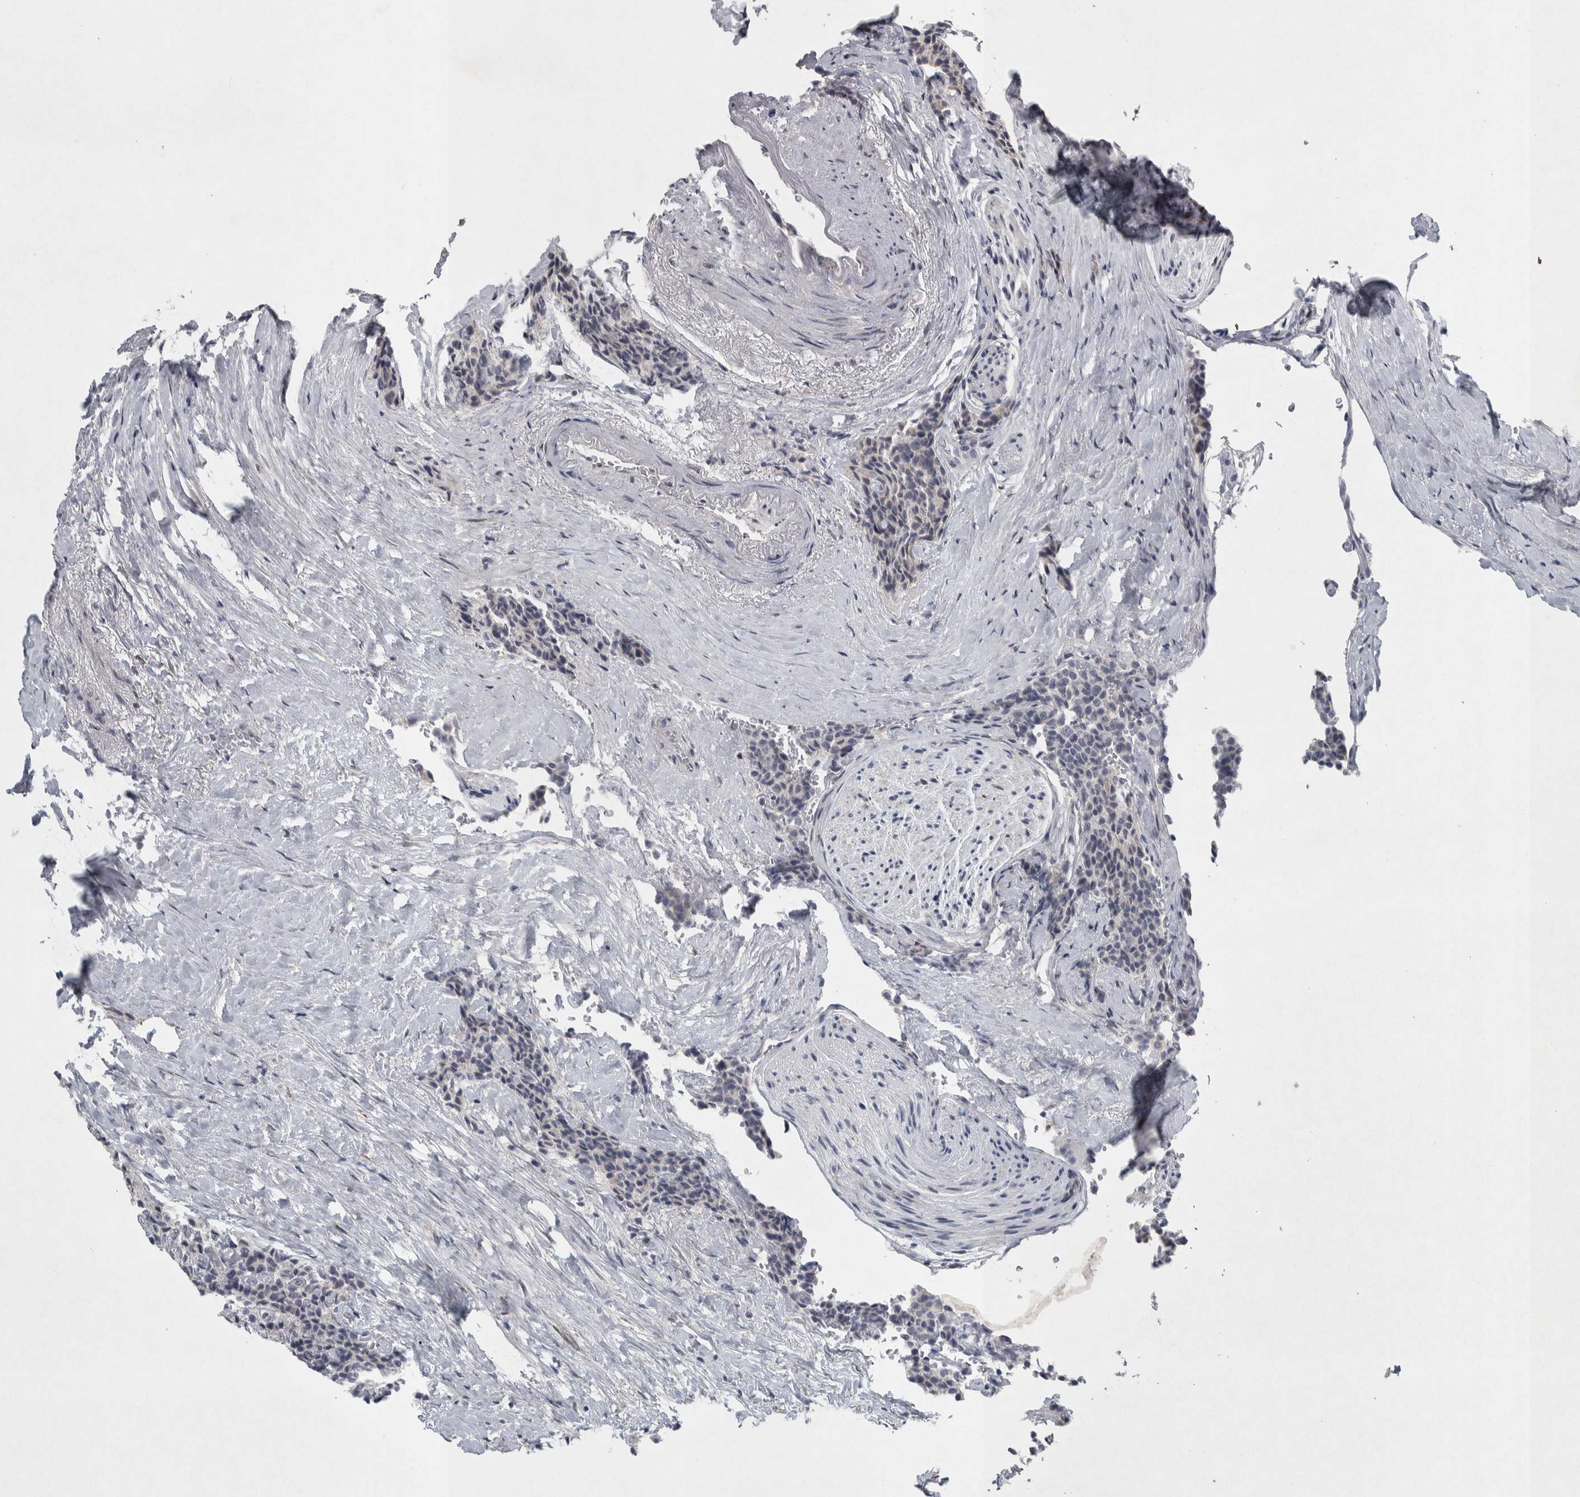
{"staining": {"intensity": "negative", "quantity": "none", "location": "none"}, "tissue": "carcinoid", "cell_type": "Tumor cells", "image_type": "cancer", "snomed": [{"axis": "morphology", "description": "Carcinoid, malignant, NOS"}, {"axis": "topography", "description": "Colon"}], "caption": "Carcinoid was stained to show a protein in brown. There is no significant positivity in tumor cells.", "gene": "SIGMAR1", "patient": {"sex": "female", "age": 61}}